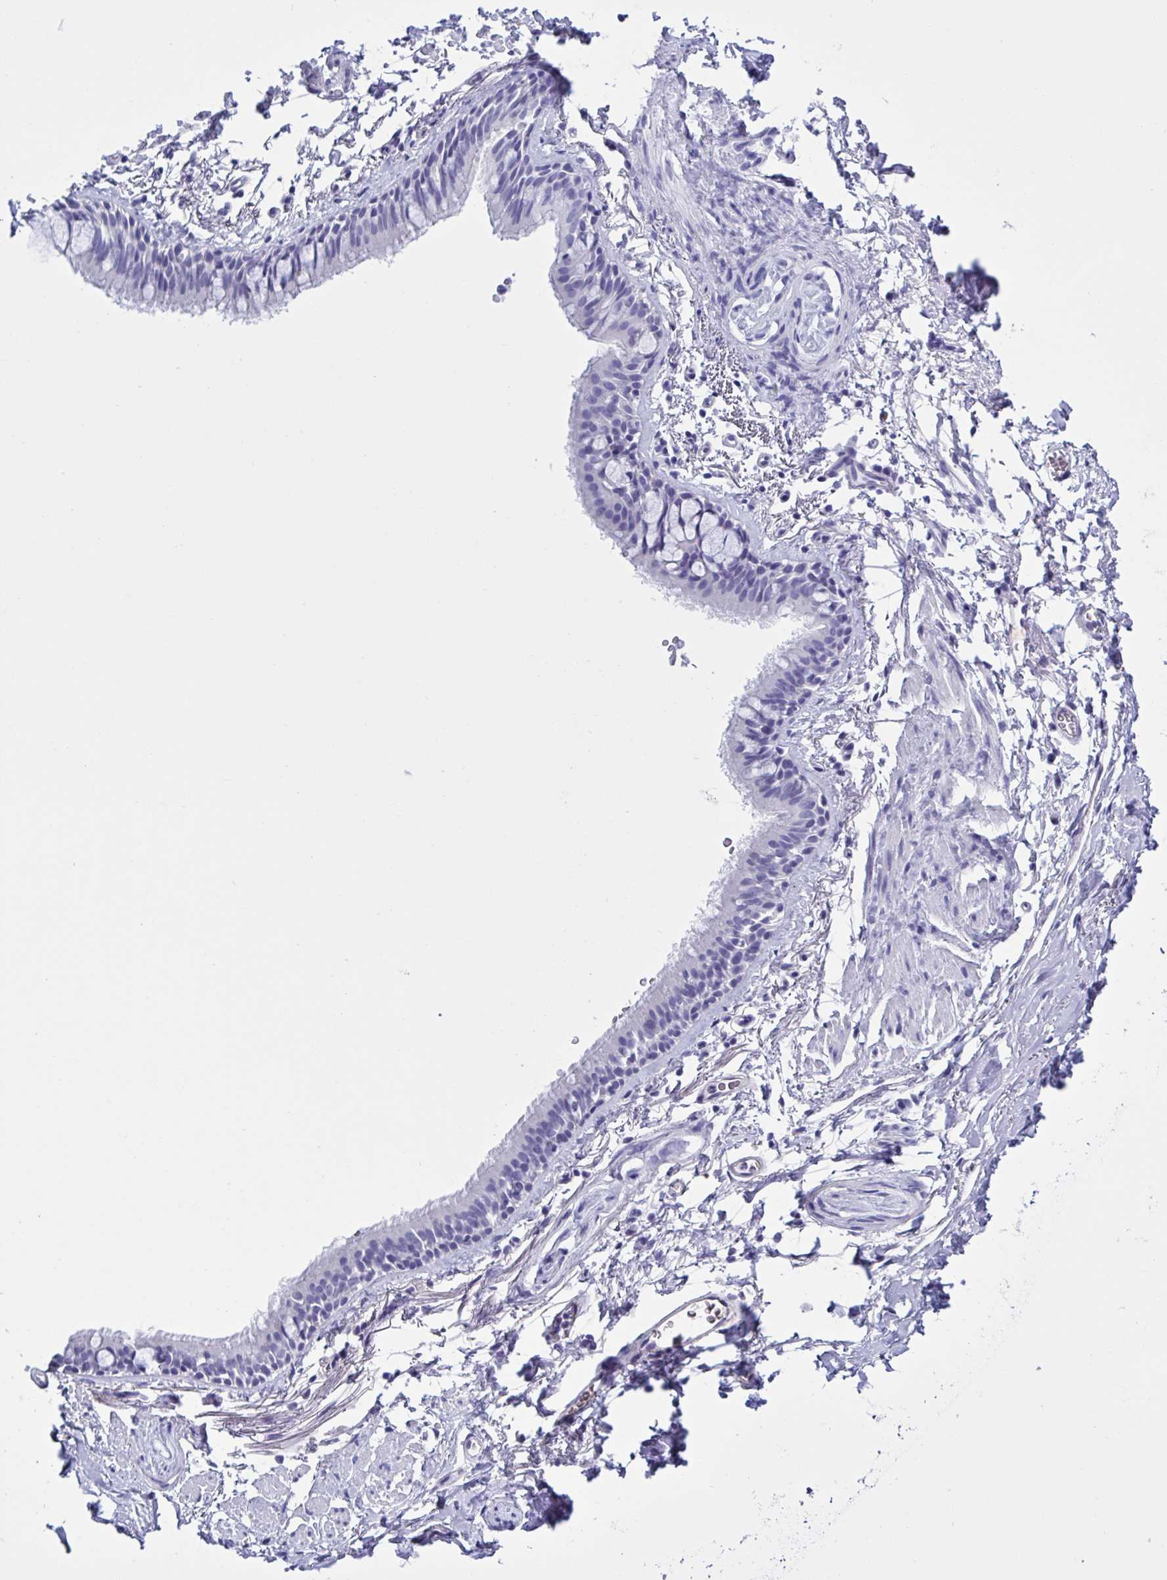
{"staining": {"intensity": "negative", "quantity": "none", "location": "none"}, "tissue": "bronchus", "cell_type": "Respiratory epithelial cells", "image_type": "normal", "snomed": [{"axis": "morphology", "description": "Normal tissue, NOS"}, {"axis": "topography", "description": "Lymph node"}, {"axis": "topography", "description": "Cartilage tissue"}, {"axis": "topography", "description": "Bronchus"}], "caption": "IHC of normal human bronchus reveals no staining in respiratory epithelial cells.", "gene": "USP35", "patient": {"sex": "female", "age": 70}}